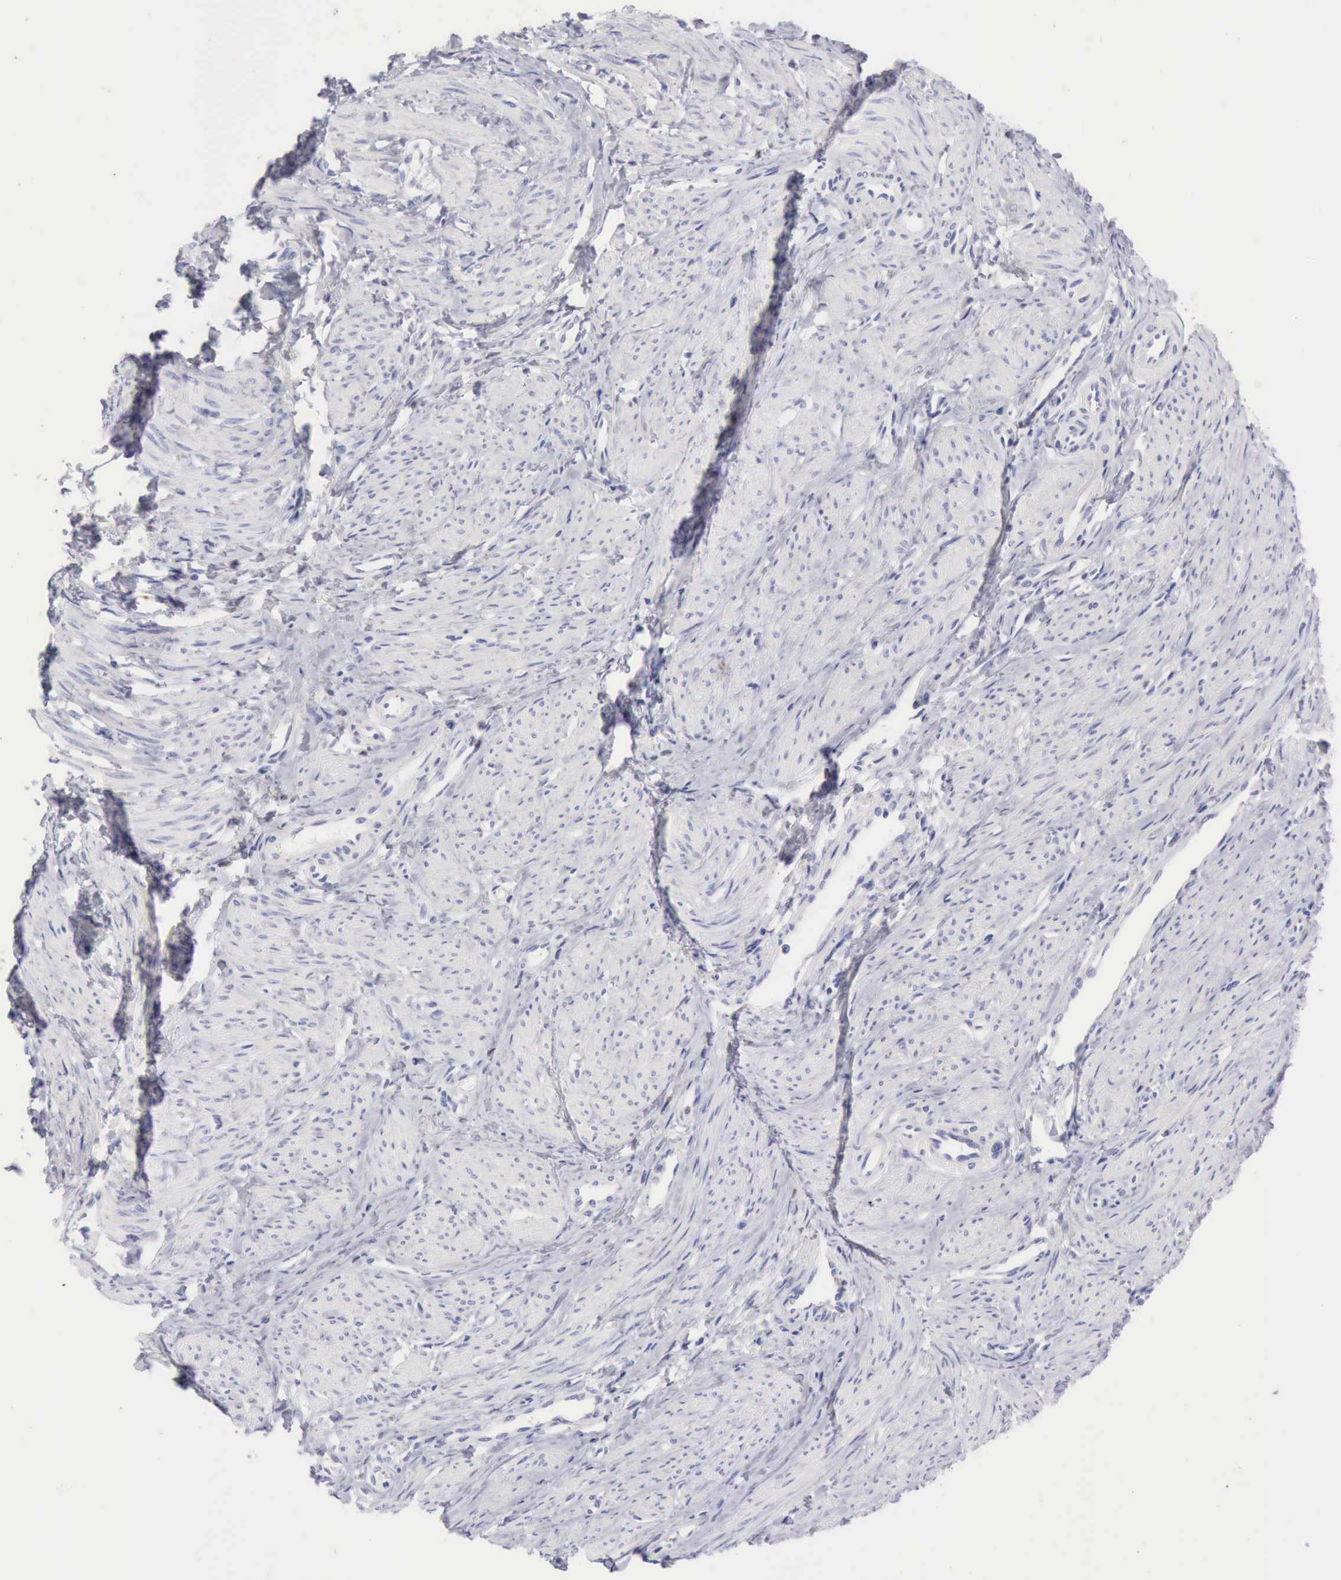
{"staining": {"intensity": "negative", "quantity": "none", "location": "none"}, "tissue": "smooth muscle", "cell_type": "Smooth muscle cells", "image_type": "normal", "snomed": [{"axis": "morphology", "description": "Normal tissue, NOS"}, {"axis": "topography", "description": "Smooth muscle"}, {"axis": "topography", "description": "Uterus"}], "caption": "Immunohistochemistry (IHC) of benign human smooth muscle demonstrates no expression in smooth muscle cells.", "gene": "CTSS", "patient": {"sex": "female", "age": 39}}